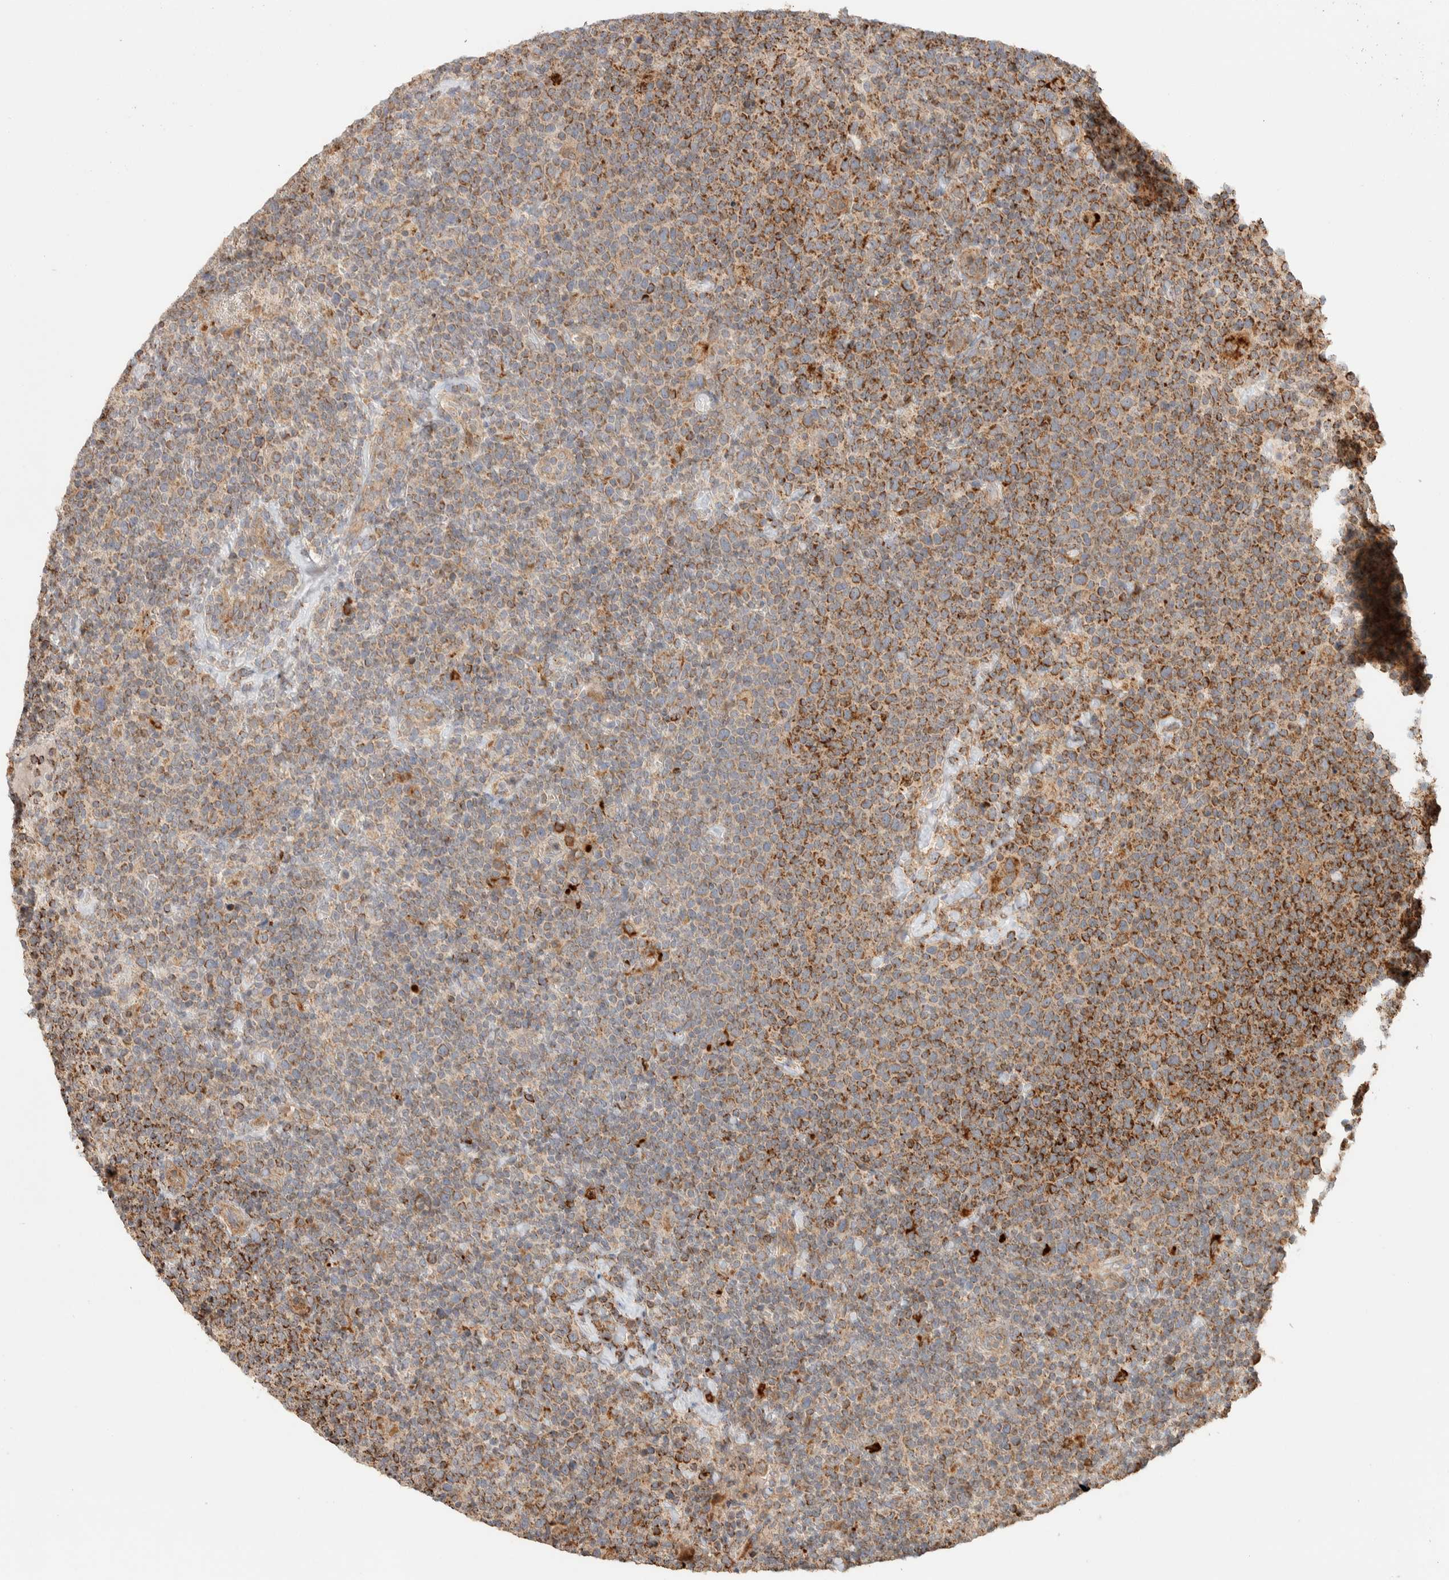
{"staining": {"intensity": "moderate", "quantity": ">75%", "location": "cytoplasmic/membranous"}, "tissue": "lymphoma", "cell_type": "Tumor cells", "image_type": "cancer", "snomed": [{"axis": "morphology", "description": "Malignant lymphoma, non-Hodgkin's type, High grade"}, {"axis": "topography", "description": "Lymph node"}], "caption": "High-grade malignant lymphoma, non-Hodgkin's type tissue displays moderate cytoplasmic/membranous staining in approximately >75% of tumor cells, visualized by immunohistochemistry. (DAB IHC, brown staining for protein, blue staining for nuclei).", "gene": "KIF9", "patient": {"sex": "male", "age": 61}}